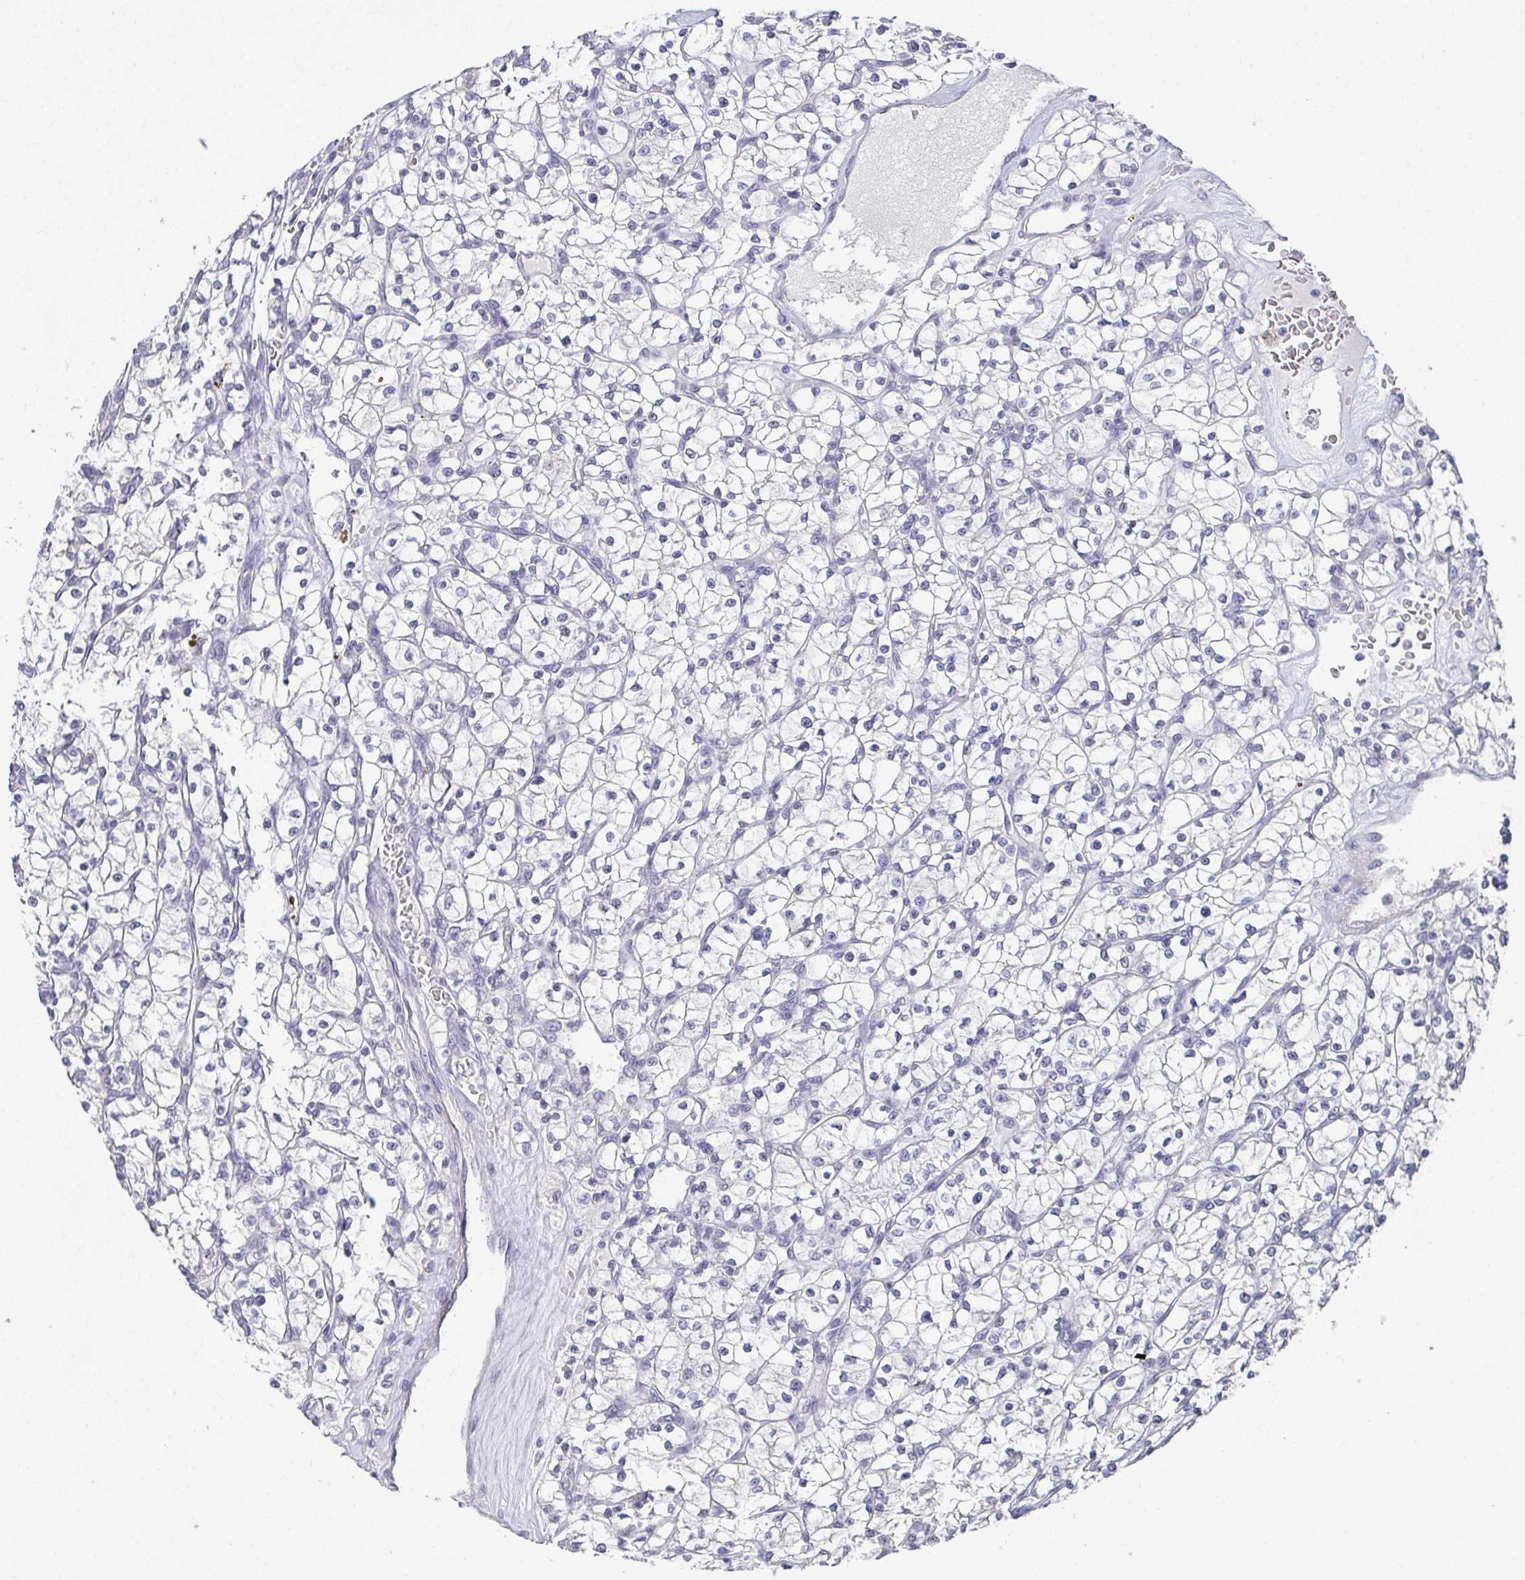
{"staining": {"intensity": "negative", "quantity": "none", "location": "none"}, "tissue": "renal cancer", "cell_type": "Tumor cells", "image_type": "cancer", "snomed": [{"axis": "morphology", "description": "Adenocarcinoma, NOS"}, {"axis": "topography", "description": "Kidney"}], "caption": "This is a micrograph of IHC staining of renal cancer (adenocarcinoma), which shows no positivity in tumor cells. Nuclei are stained in blue.", "gene": "NEFH", "patient": {"sex": "female", "age": 64}}